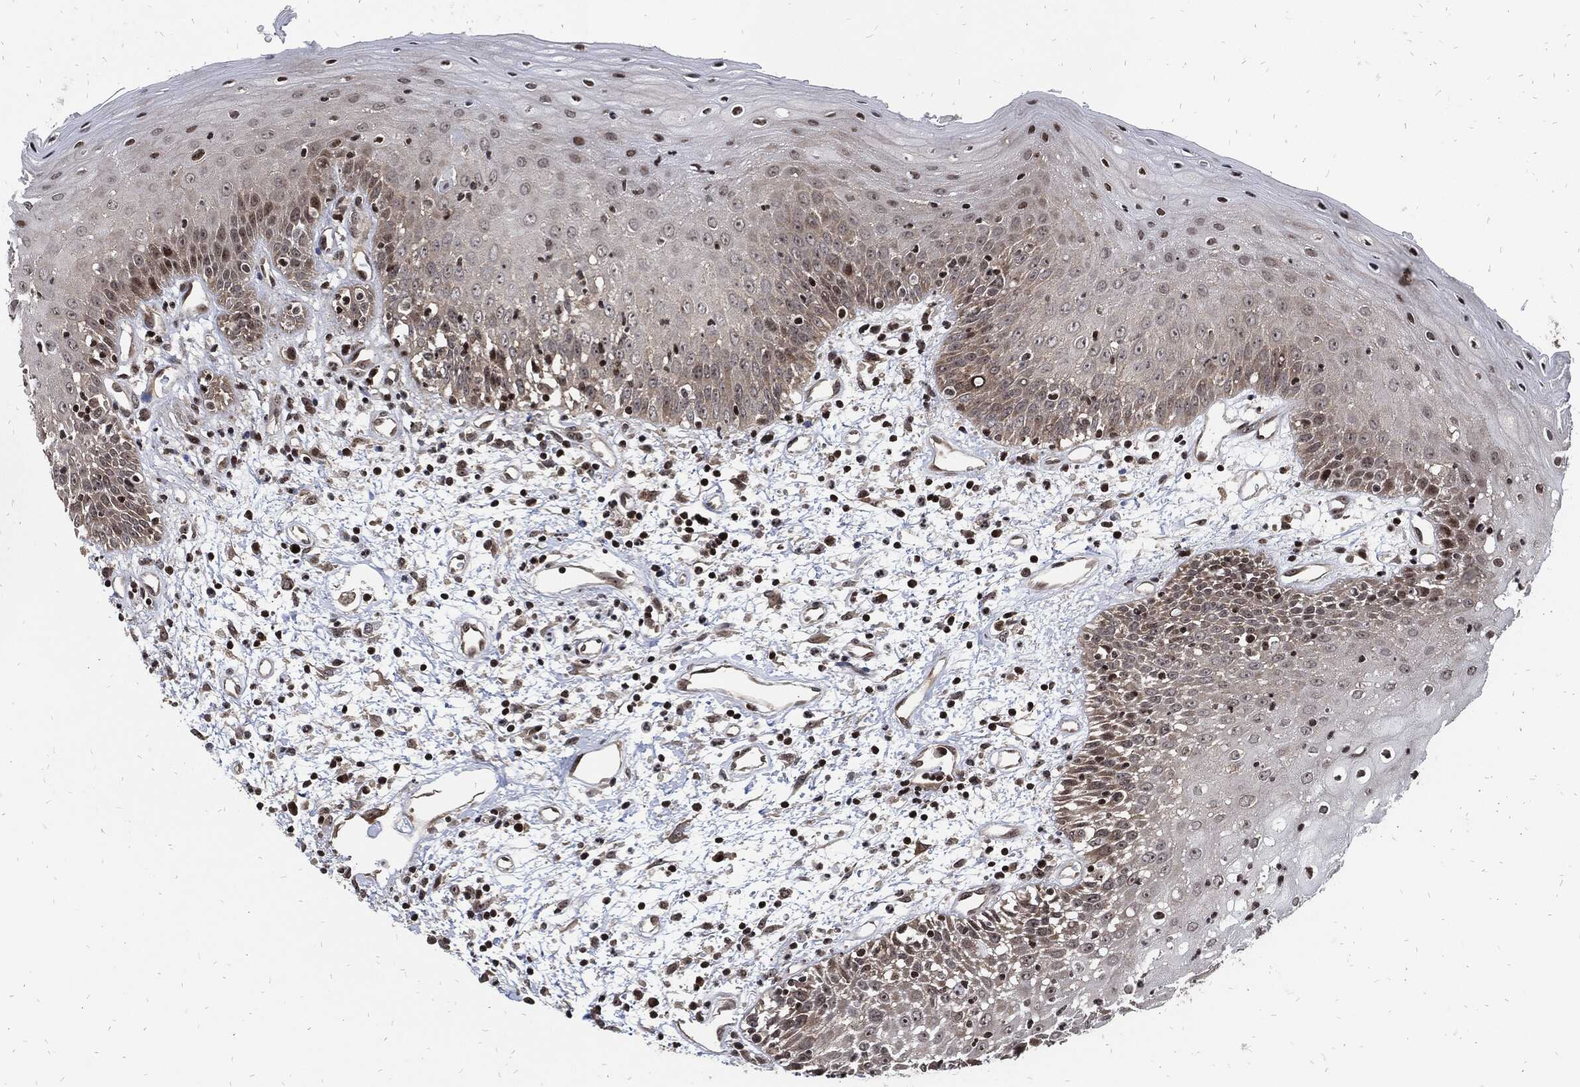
{"staining": {"intensity": "strong", "quantity": "<25%", "location": "nuclear"}, "tissue": "oral mucosa", "cell_type": "Squamous epithelial cells", "image_type": "normal", "snomed": [{"axis": "morphology", "description": "Normal tissue, NOS"}, {"axis": "morphology", "description": "Squamous cell carcinoma, NOS"}, {"axis": "topography", "description": "Skeletal muscle"}, {"axis": "topography", "description": "Oral tissue"}, {"axis": "topography", "description": "Head-Neck"}], "caption": "Strong nuclear positivity for a protein is appreciated in about <25% of squamous epithelial cells of unremarkable oral mucosa using immunohistochemistry.", "gene": "ZNF775", "patient": {"sex": "female", "age": 84}}